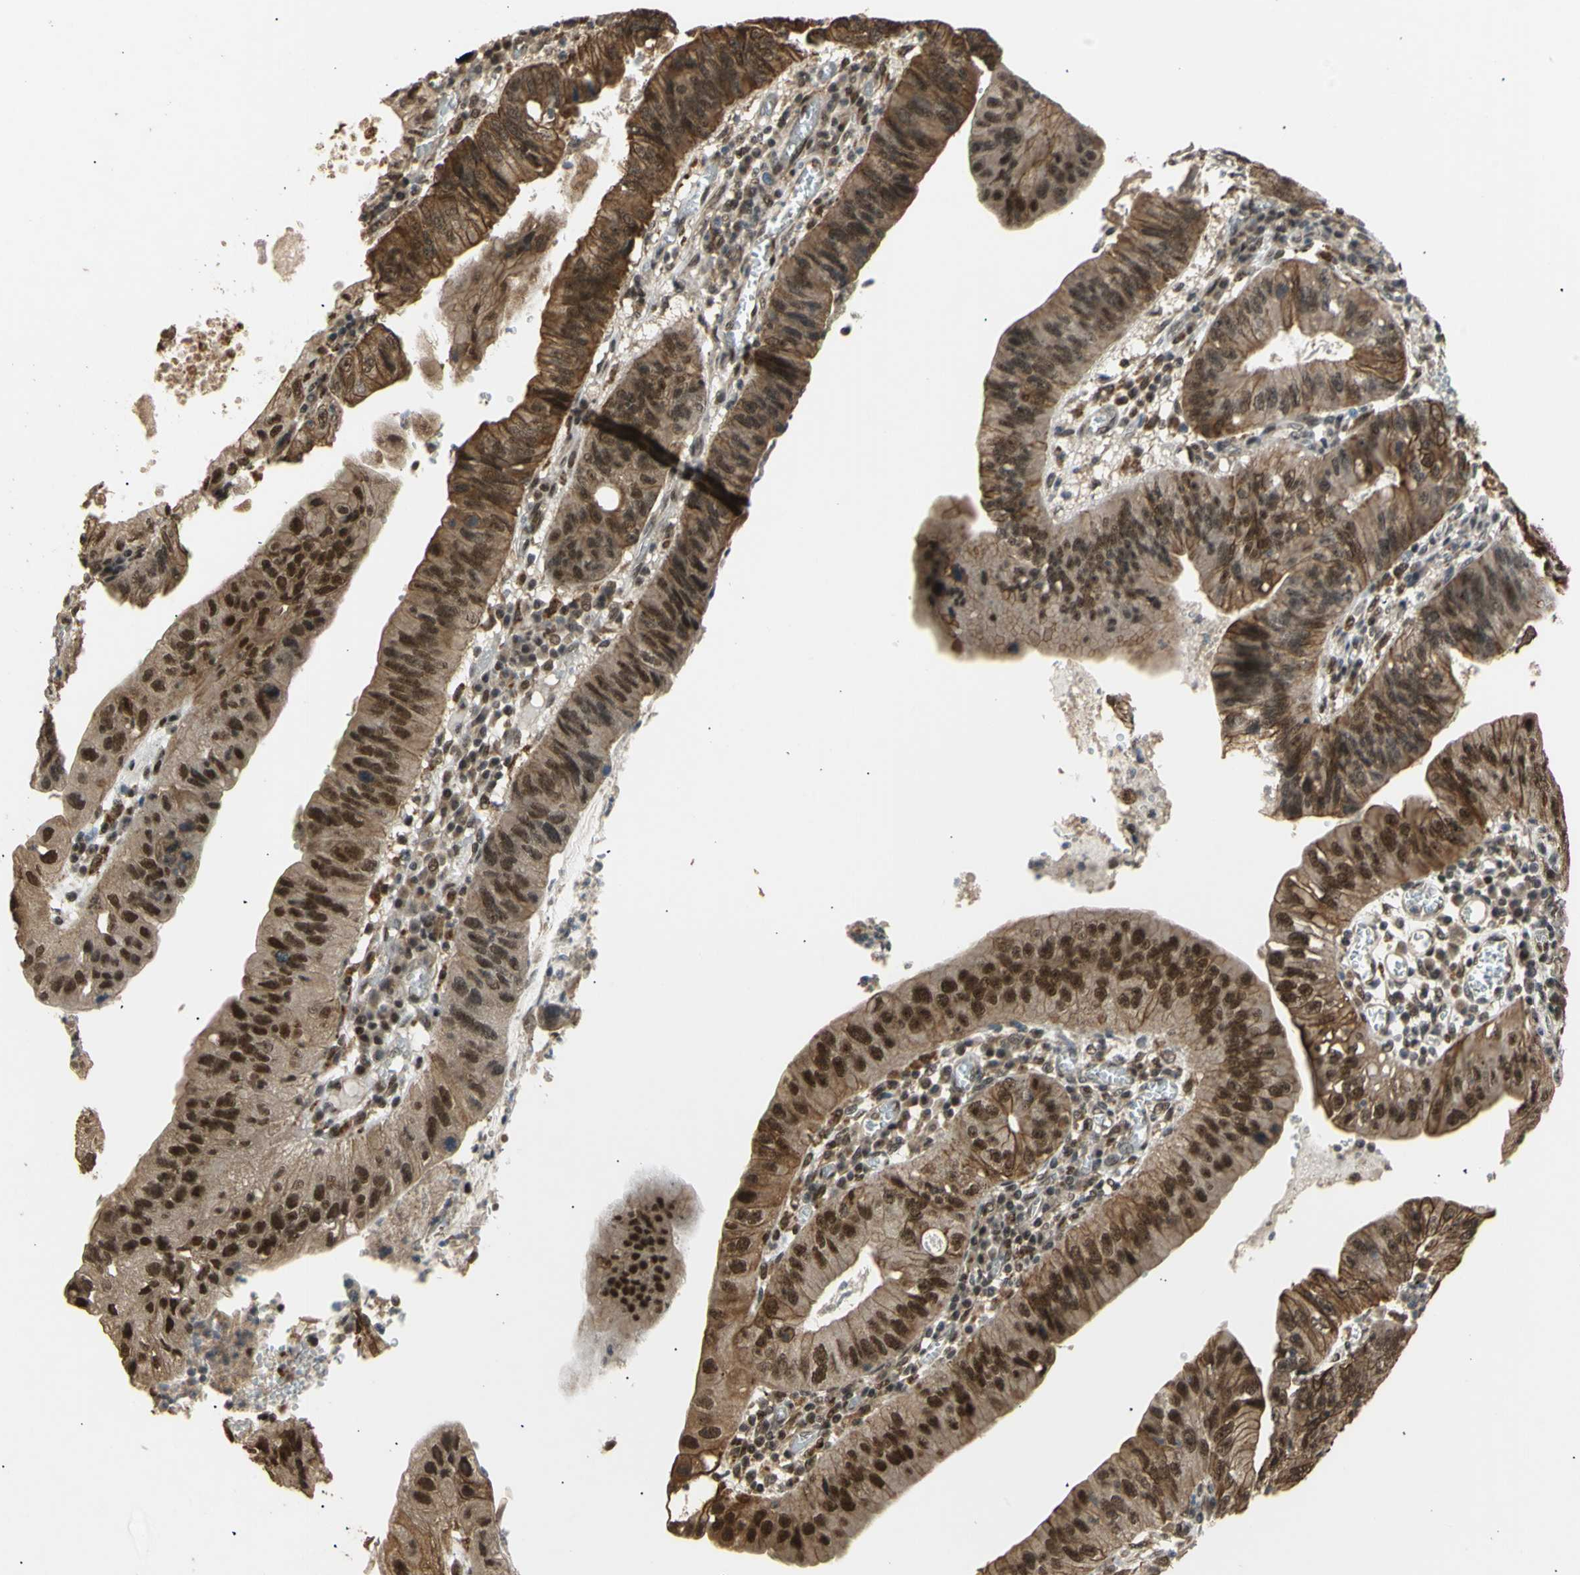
{"staining": {"intensity": "moderate", "quantity": ">75%", "location": "cytoplasmic/membranous,nuclear"}, "tissue": "stomach cancer", "cell_type": "Tumor cells", "image_type": "cancer", "snomed": [{"axis": "morphology", "description": "Adenocarcinoma, NOS"}, {"axis": "topography", "description": "Stomach"}], "caption": "Protein analysis of stomach adenocarcinoma tissue exhibits moderate cytoplasmic/membranous and nuclear positivity in about >75% of tumor cells. Using DAB (3,3'-diaminobenzidine) (brown) and hematoxylin (blue) stains, captured at high magnification using brightfield microscopy.", "gene": "GTF2E2", "patient": {"sex": "male", "age": 59}}